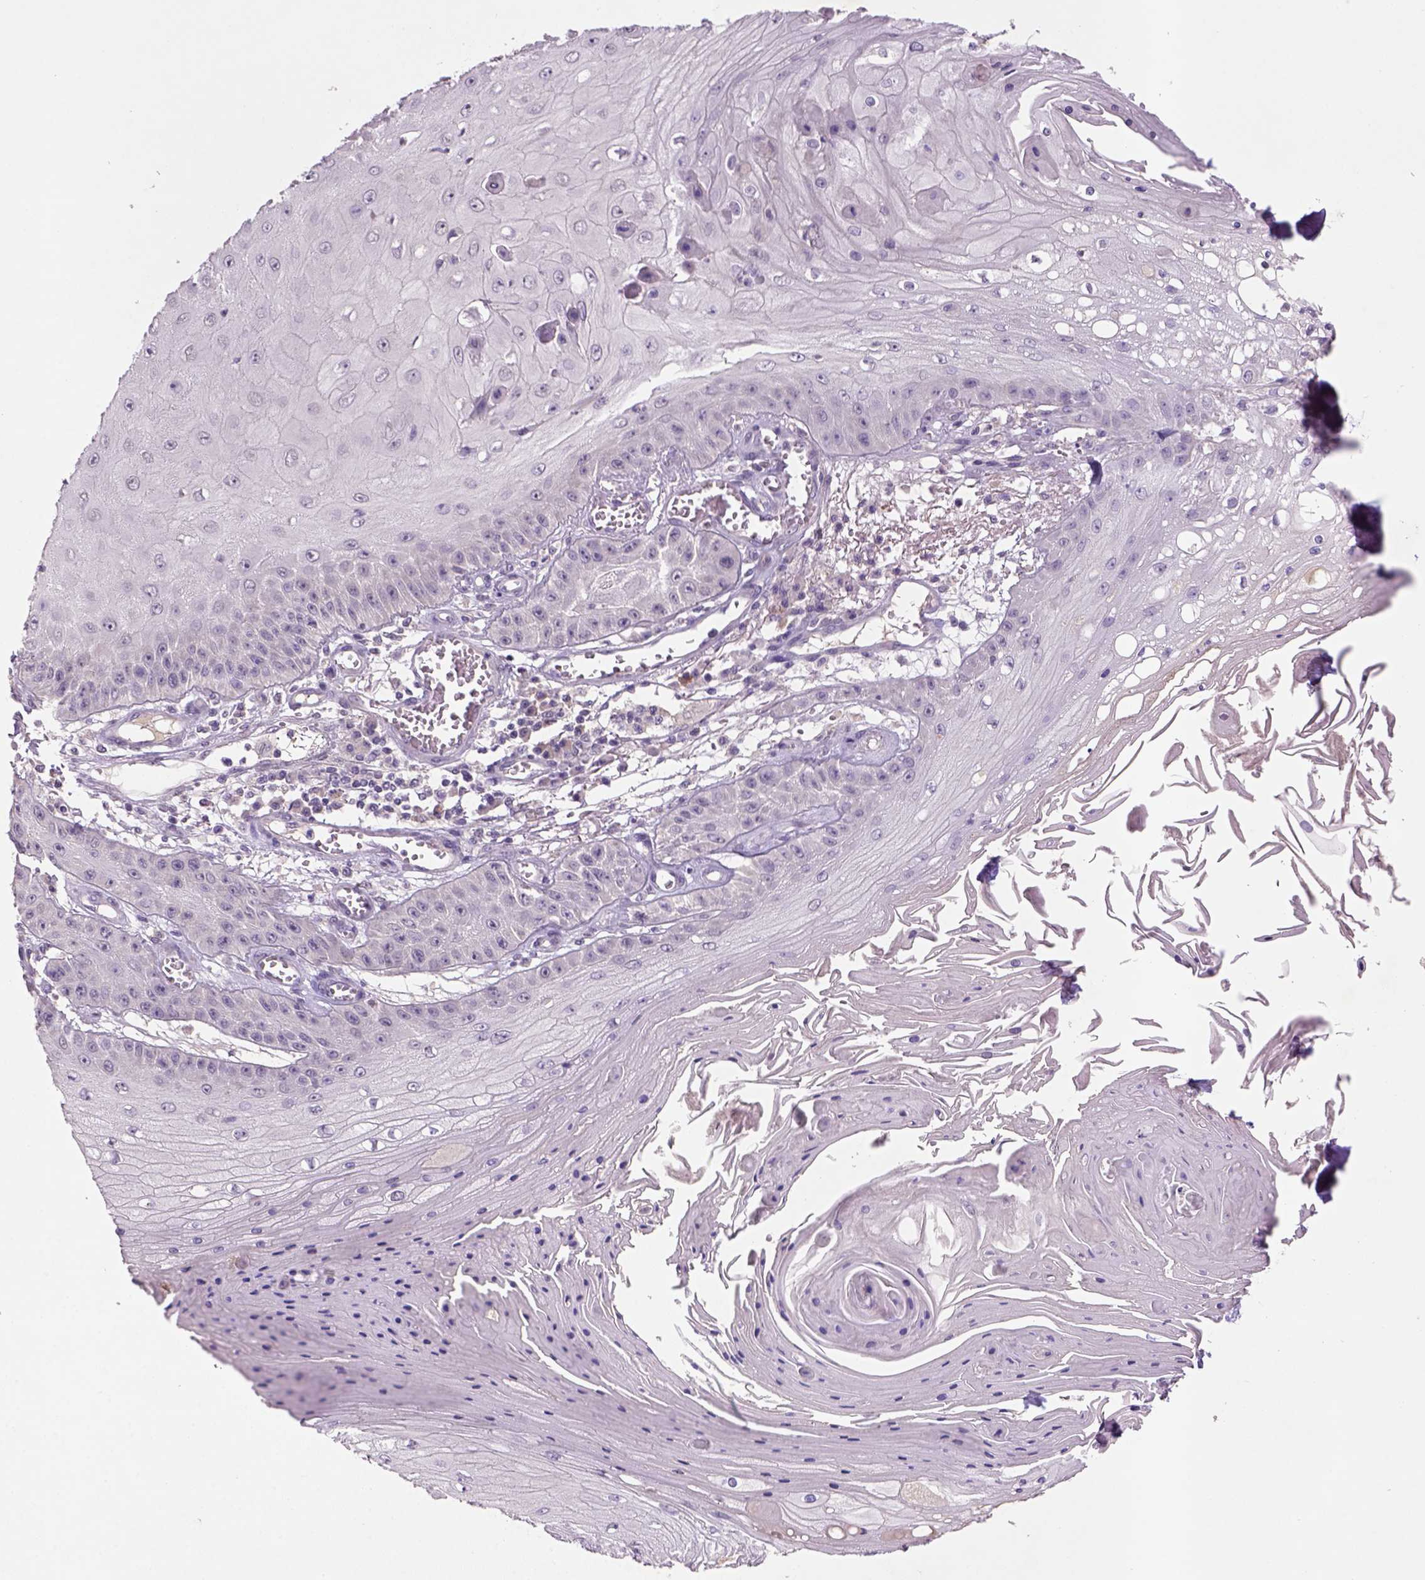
{"staining": {"intensity": "negative", "quantity": "none", "location": "none"}, "tissue": "skin cancer", "cell_type": "Tumor cells", "image_type": "cancer", "snomed": [{"axis": "morphology", "description": "Squamous cell carcinoma, NOS"}, {"axis": "topography", "description": "Skin"}], "caption": "Immunohistochemical staining of squamous cell carcinoma (skin) exhibits no significant positivity in tumor cells.", "gene": "NLGN2", "patient": {"sex": "male", "age": 70}}